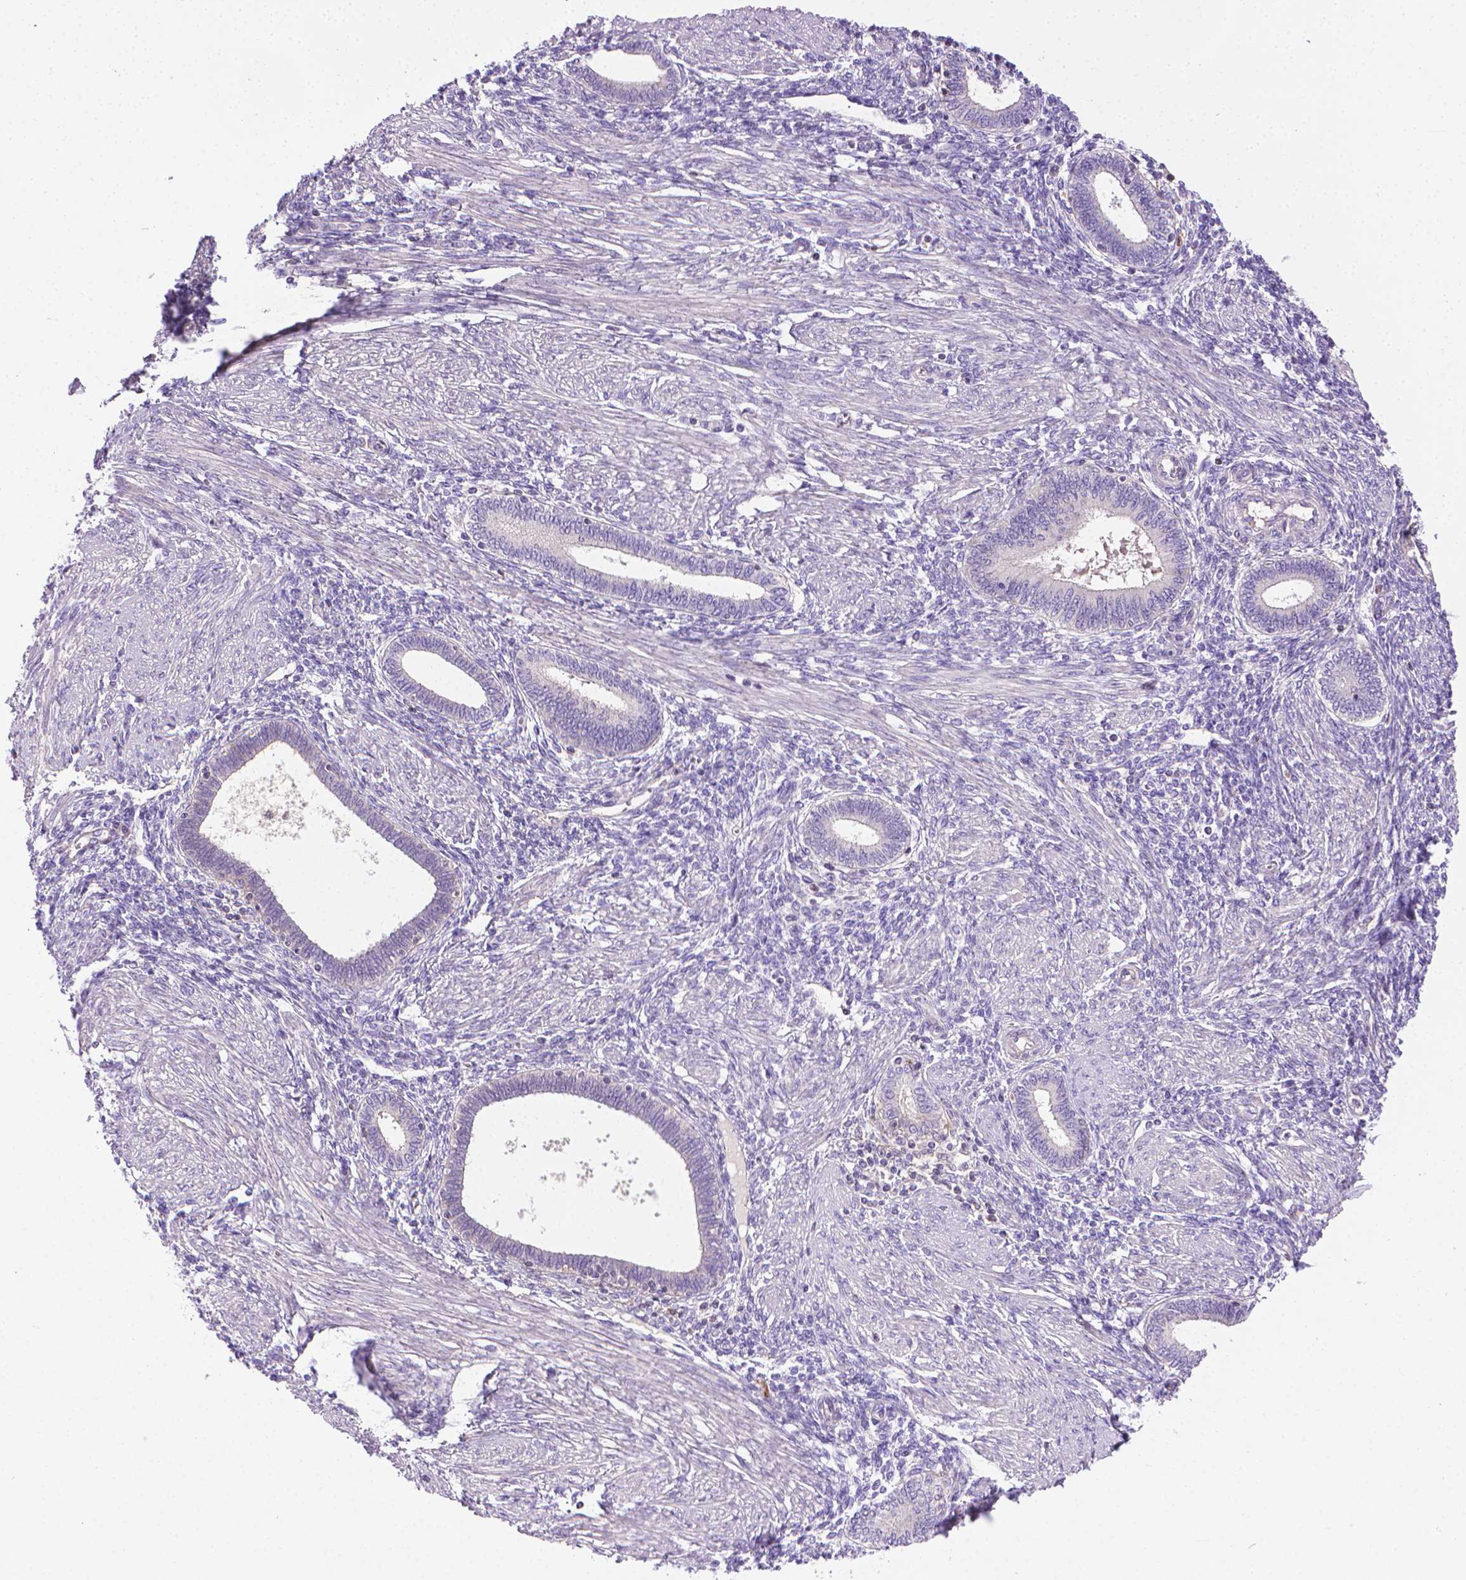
{"staining": {"intensity": "negative", "quantity": "none", "location": "none"}, "tissue": "endometrium", "cell_type": "Cells in endometrial stroma", "image_type": "normal", "snomed": [{"axis": "morphology", "description": "Normal tissue, NOS"}, {"axis": "topography", "description": "Endometrium"}], "caption": "Protein analysis of unremarkable endometrium demonstrates no significant positivity in cells in endometrial stroma. (Stains: DAB (3,3'-diaminobenzidine) immunohistochemistry with hematoxylin counter stain, Microscopy: brightfield microscopy at high magnification).", "gene": "SLC51B", "patient": {"sex": "female", "age": 42}}